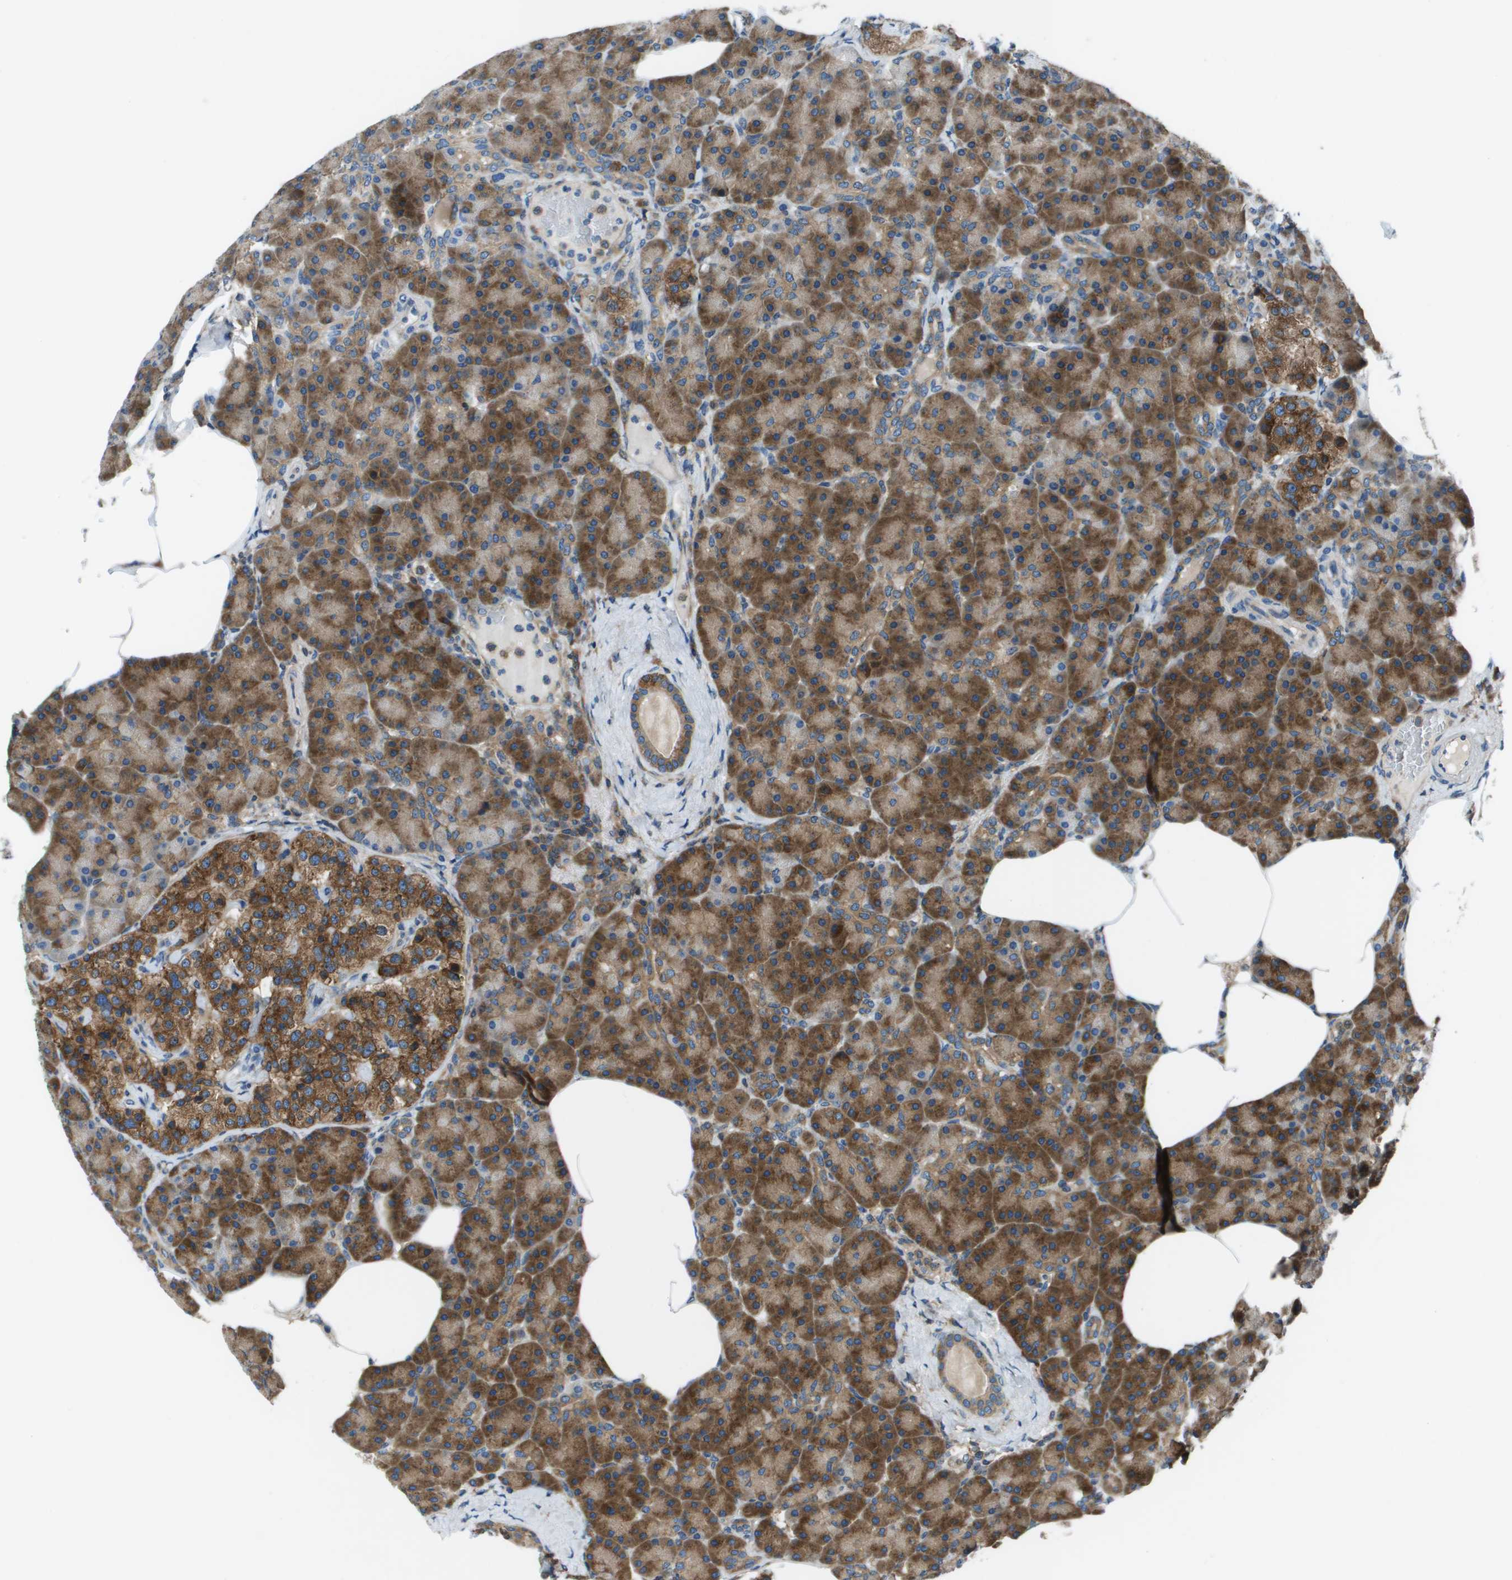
{"staining": {"intensity": "strong", "quantity": ">75%", "location": "cytoplasmic/membranous"}, "tissue": "pancreas", "cell_type": "Exocrine glandular cells", "image_type": "normal", "snomed": [{"axis": "morphology", "description": "Normal tissue, NOS"}, {"axis": "topography", "description": "Pancreas"}], "caption": "Pancreas stained for a protein (brown) exhibits strong cytoplasmic/membranous positive positivity in about >75% of exocrine glandular cells.", "gene": "ARFGAP2", "patient": {"sex": "female", "age": 70}}